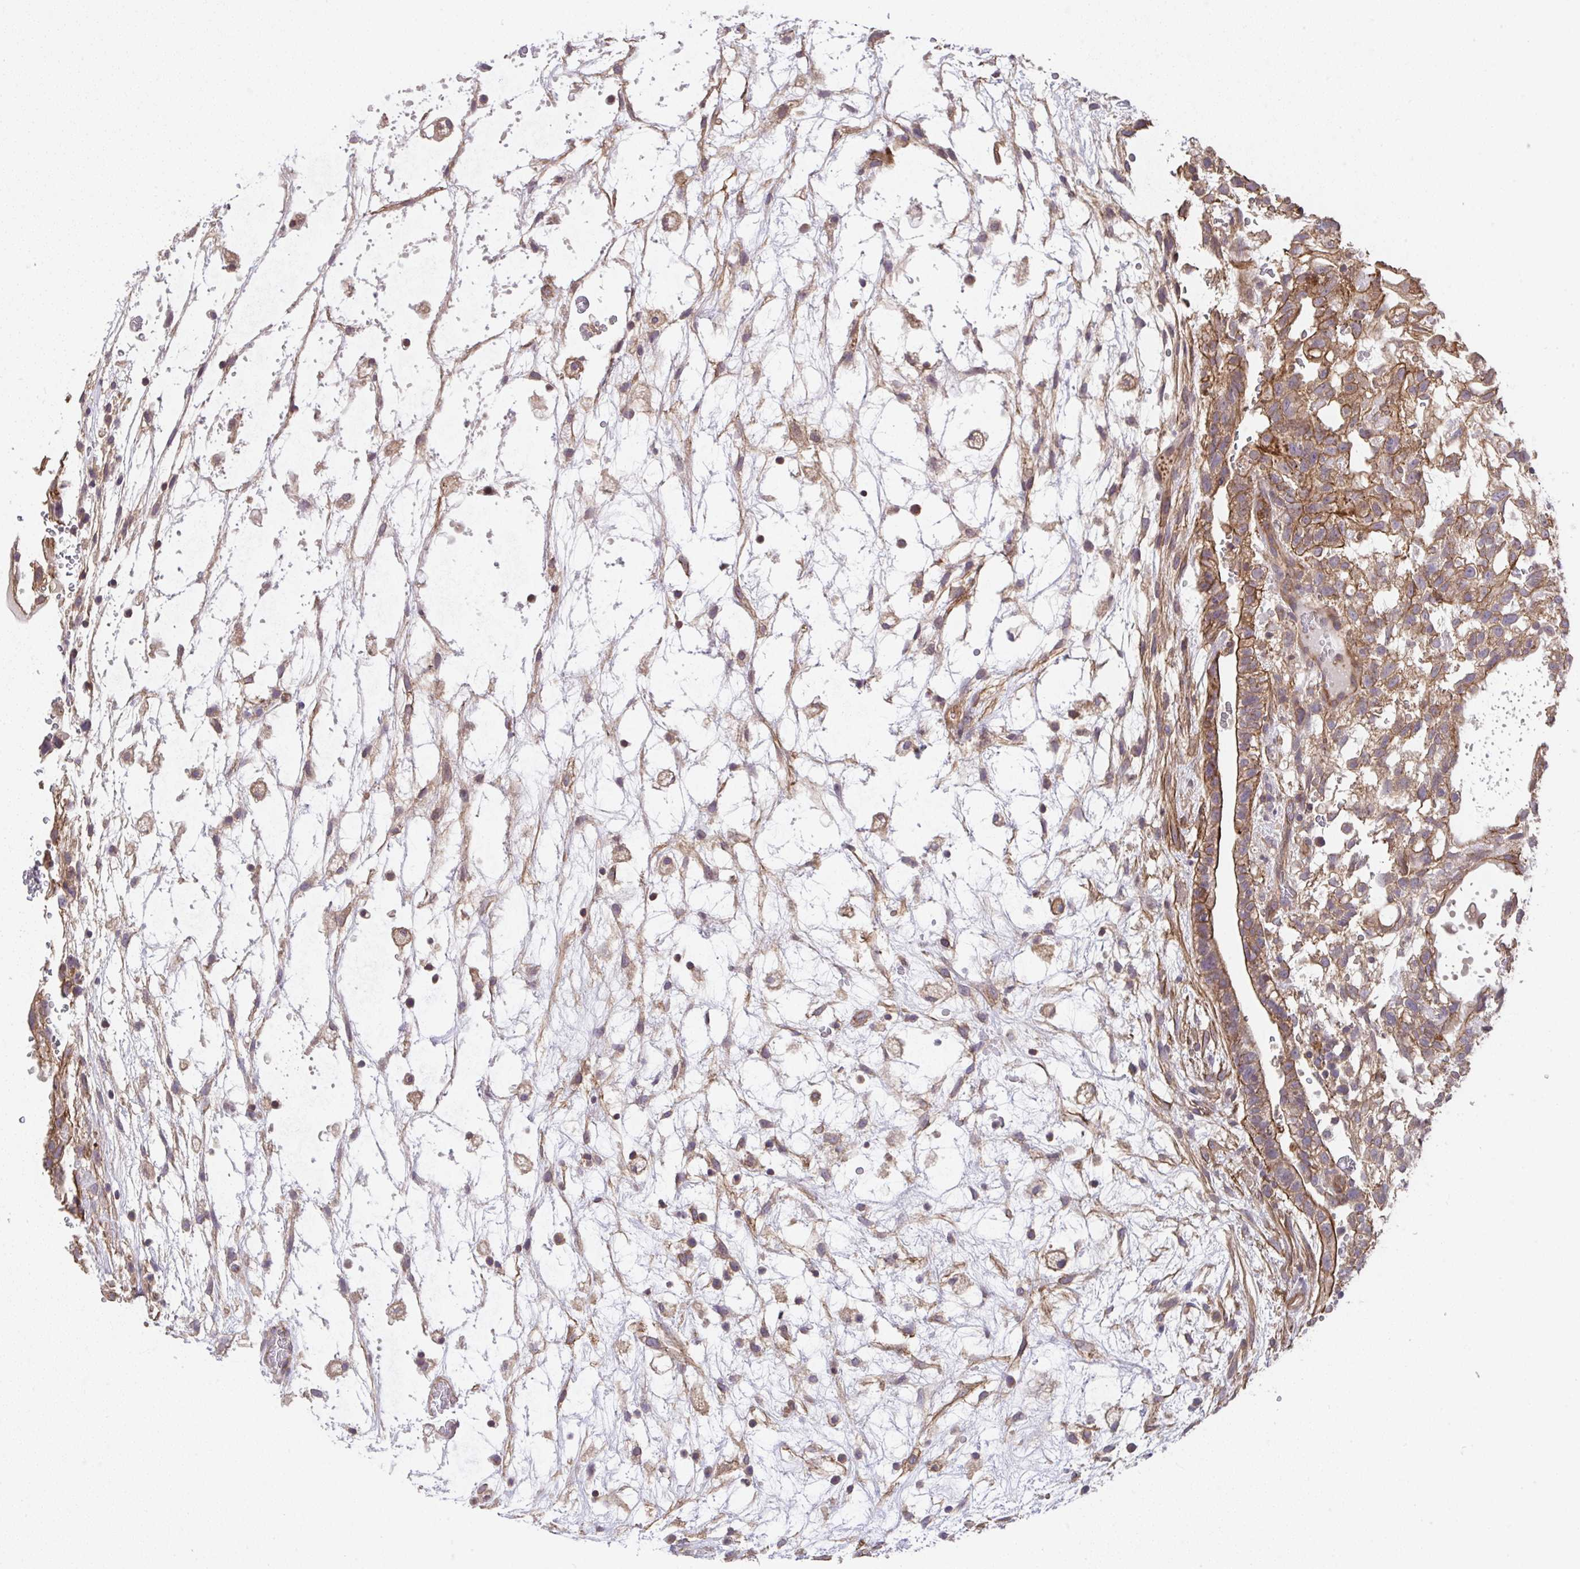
{"staining": {"intensity": "moderate", "quantity": ">75%", "location": "cytoplasmic/membranous"}, "tissue": "testis cancer", "cell_type": "Tumor cells", "image_type": "cancer", "snomed": [{"axis": "morphology", "description": "Normal tissue, NOS"}, {"axis": "morphology", "description": "Carcinoma, Embryonal, NOS"}, {"axis": "topography", "description": "Testis"}], "caption": "Brown immunohistochemical staining in testis cancer reveals moderate cytoplasmic/membranous staining in about >75% of tumor cells.", "gene": "ZNF696", "patient": {"sex": "male", "age": 32}}